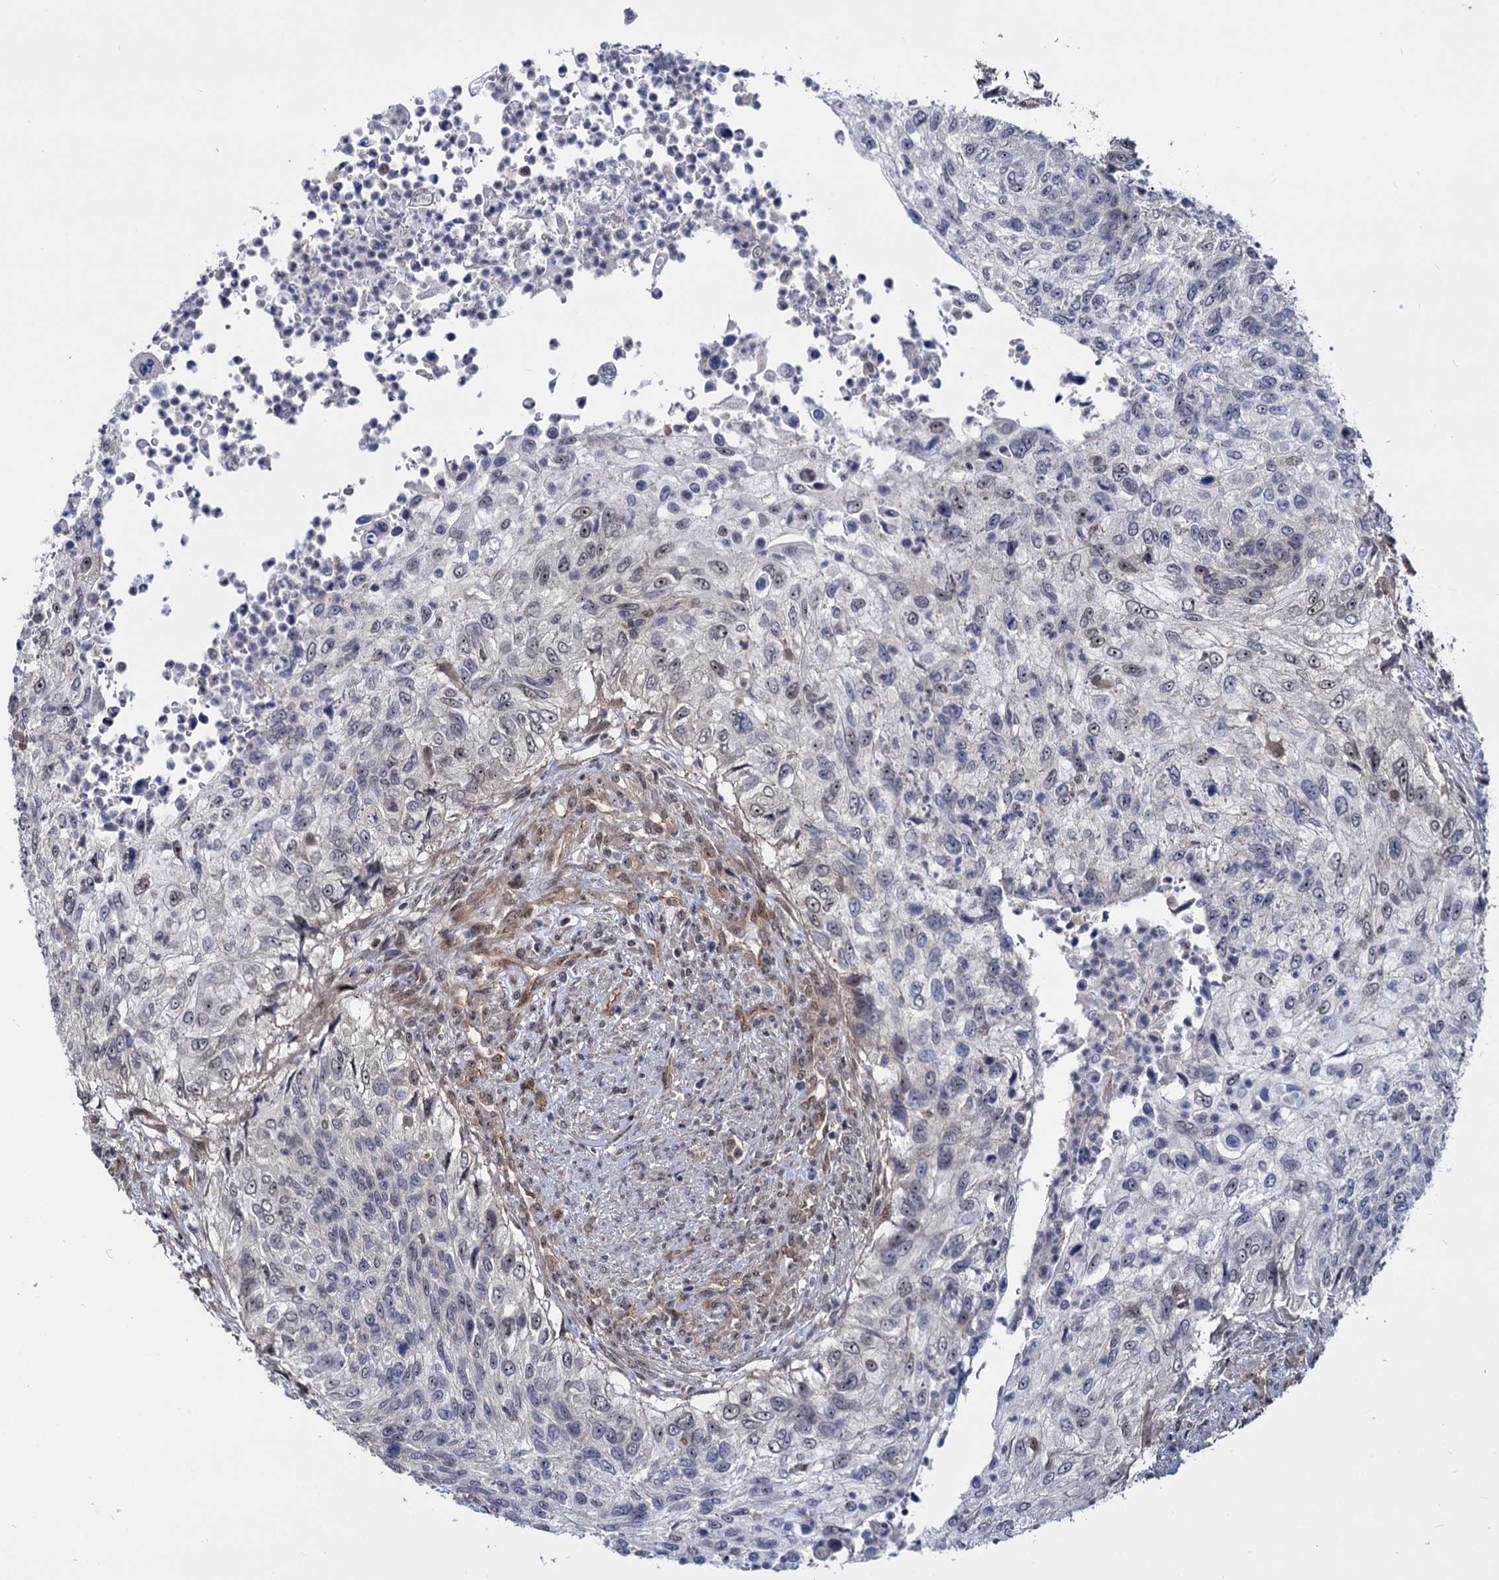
{"staining": {"intensity": "weak", "quantity": "<25%", "location": "nuclear"}, "tissue": "urothelial cancer", "cell_type": "Tumor cells", "image_type": "cancer", "snomed": [{"axis": "morphology", "description": "Urothelial carcinoma, High grade"}, {"axis": "topography", "description": "Urinary bladder"}], "caption": "A histopathology image of urothelial cancer stained for a protein shows no brown staining in tumor cells. Brightfield microscopy of immunohistochemistry stained with DAB (brown) and hematoxylin (blue), captured at high magnification.", "gene": "UBLCP1", "patient": {"sex": "female", "age": 60}}